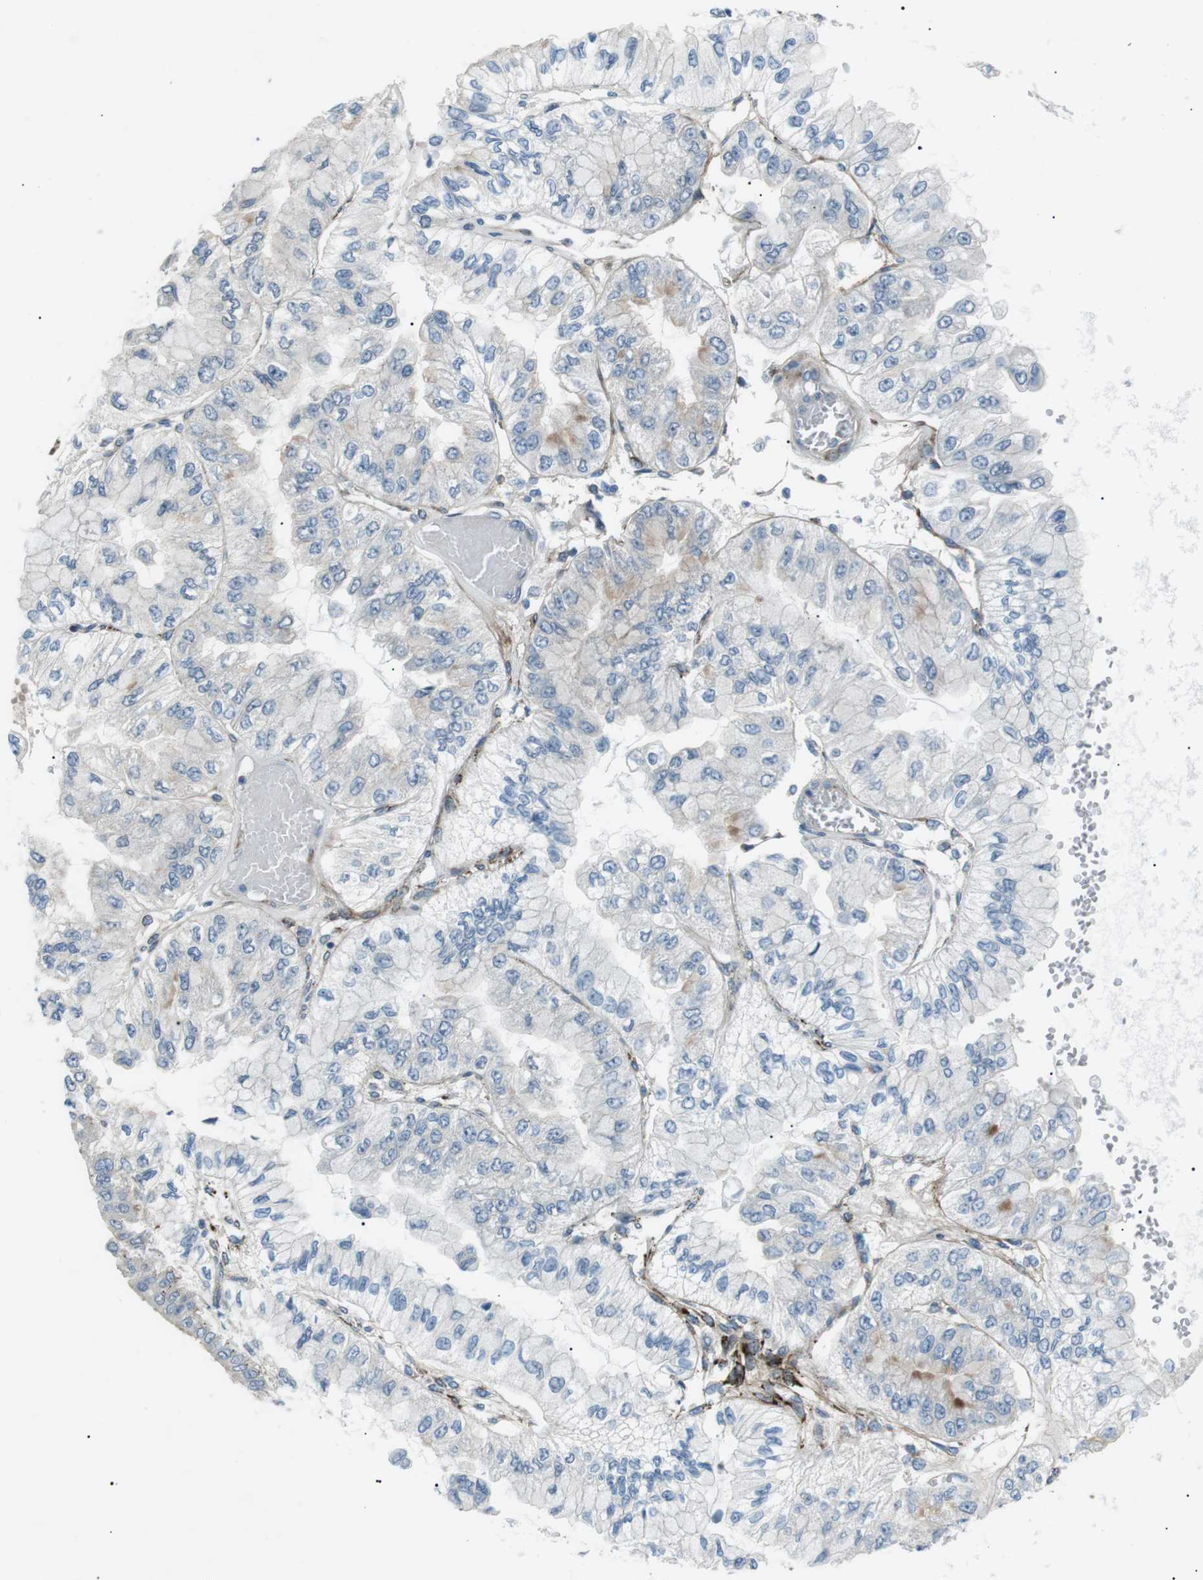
{"staining": {"intensity": "negative", "quantity": "none", "location": "none"}, "tissue": "liver cancer", "cell_type": "Tumor cells", "image_type": "cancer", "snomed": [{"axis": "morphology", "description": "Cholangiocarcinoma"}, {"axis": "topography", "description": "Liver"}], "caption": "DAB immunohistochemical staining of human liver cholangiocarcinoma reveals no significant expression in tumor cells. (Immunohistochemistry, brightfield microscopy, high magnification).", "gene": "ARID5B", "patient": {"sex": "female", "age": 79}}